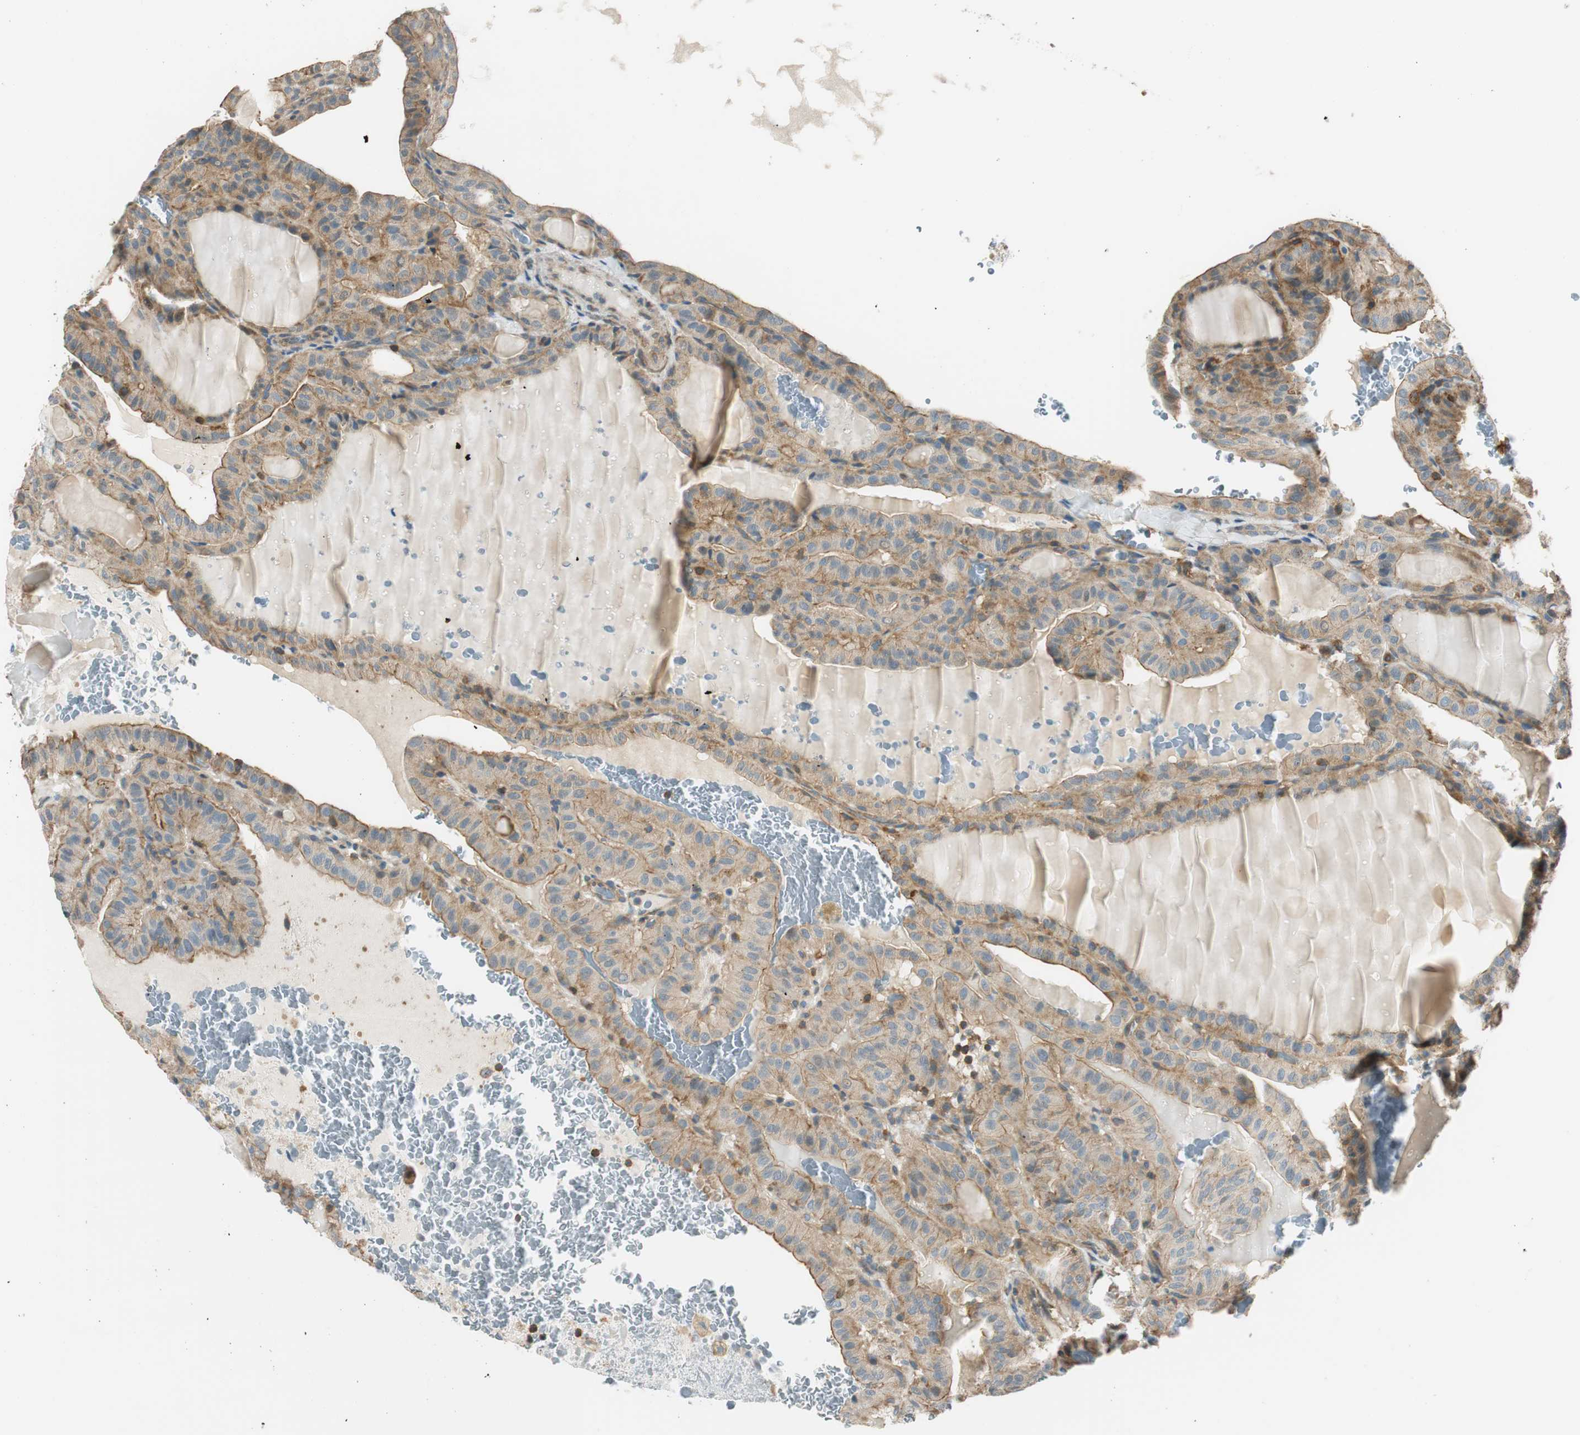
{"staining": {"intensity": "moderate", "quantity": ">75%", "location": "cytoplasmic/membranous"}, "tissue": "thyroid cancer", "cell_type": "Tumor cells", "image_type": "cancer", "snomed": [{"axis": "morphology", "description": "Papillary adenocarcinoma, NOS"}, {"axis": "topography", "description": "Thyroid gland"}], "caption": "This is a photomicrograph of immunohistochemistry staining of thyroid papillary adenocarcinoma, which shows moderate staining in the cytoplasmic/membranous of tumor cells.", "gene": "PI4K2B", "patient": {"sex": "male", "age": 77}}